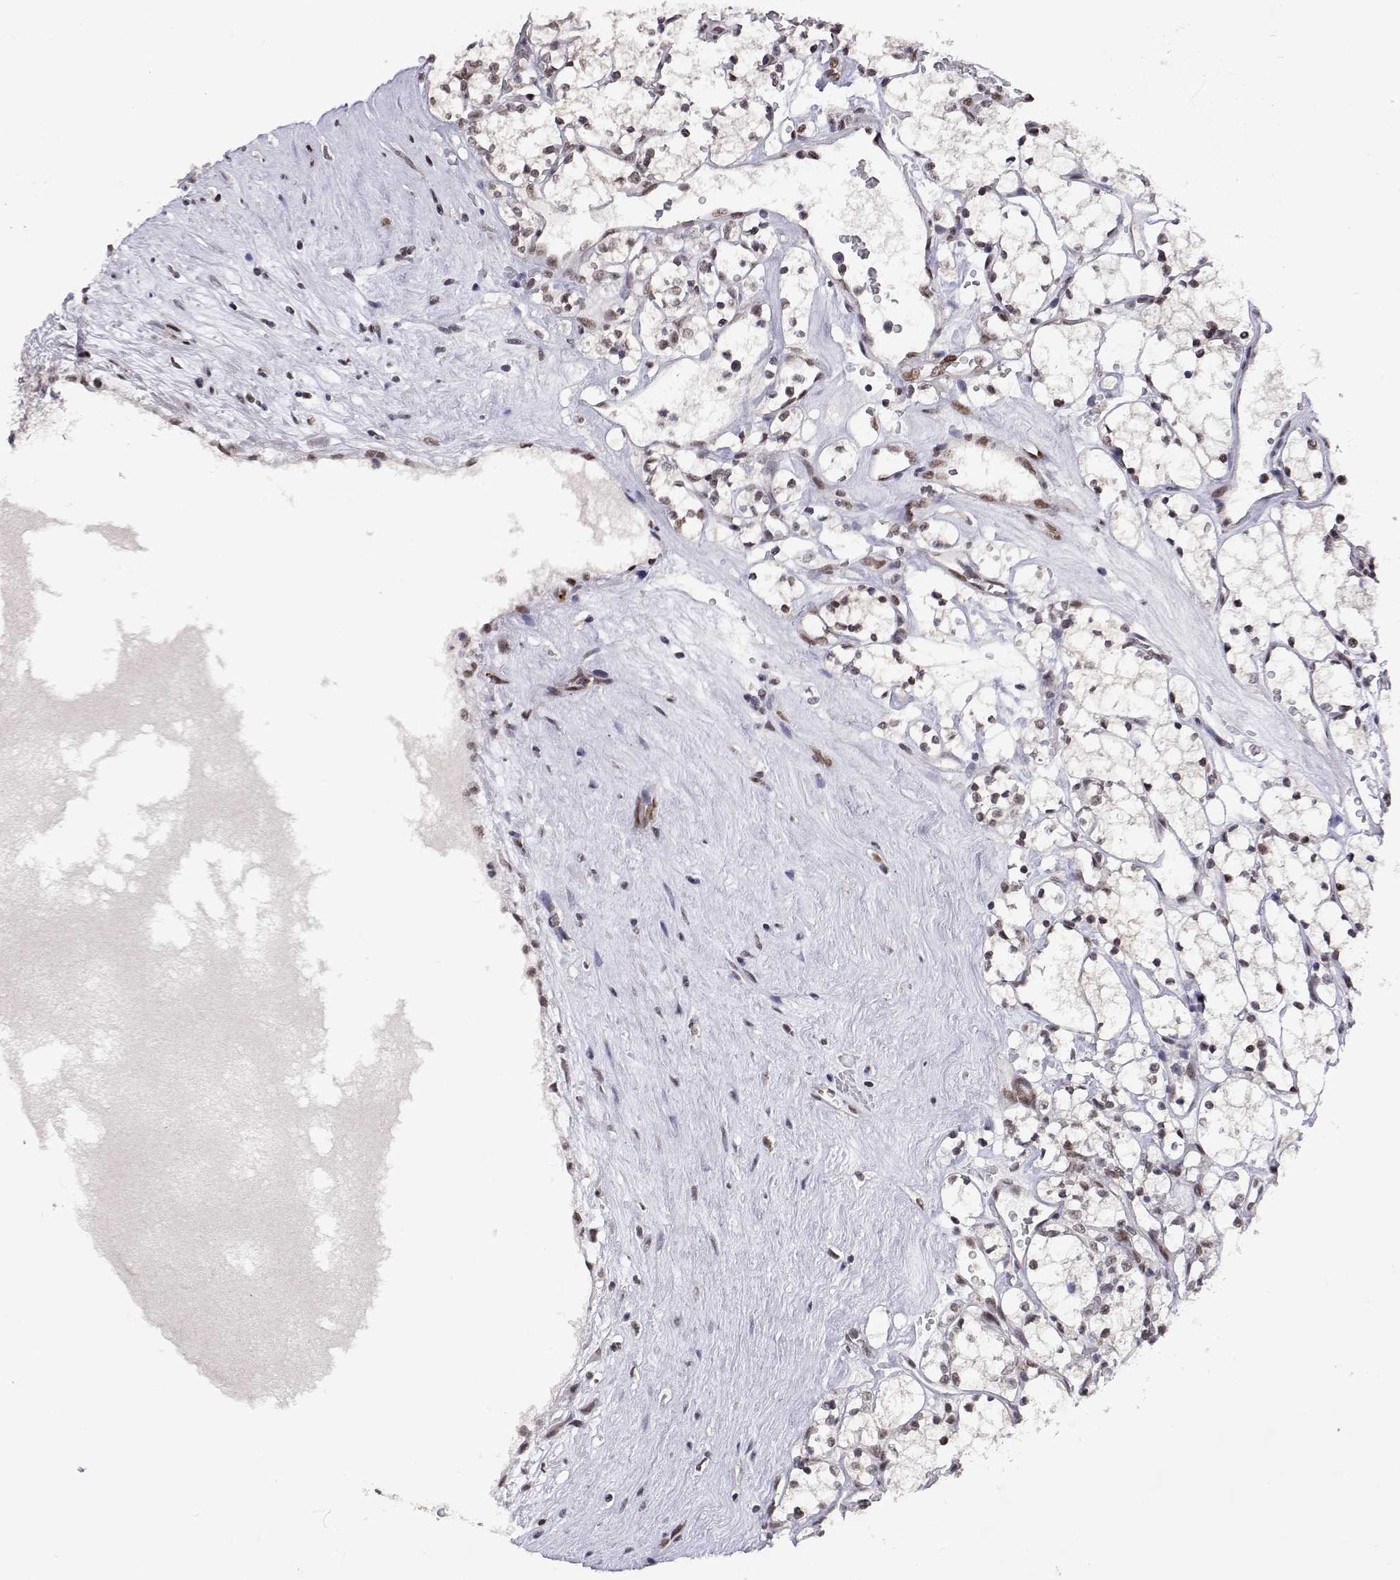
{"staining": {"intensity": "weak", "quantity": "25%-75%", "location": "nuclear"}, "tissue": "renal cancer", "cell_type": "Tumor cells", "image_type": "cancer", "snomed": [{"axis": "morphology", "description": "Adenocarcinoma, NOS"}, {"axis": "topography", "description": "Kidney"}], "caption": "Immunohistochemistry of human renal cancer reveals low levels of weak nuclear positivity in about 25%-75% of tumor cells.", "gene": "HNRNPA0", "patient": {"sex": "female", "age": 69}}